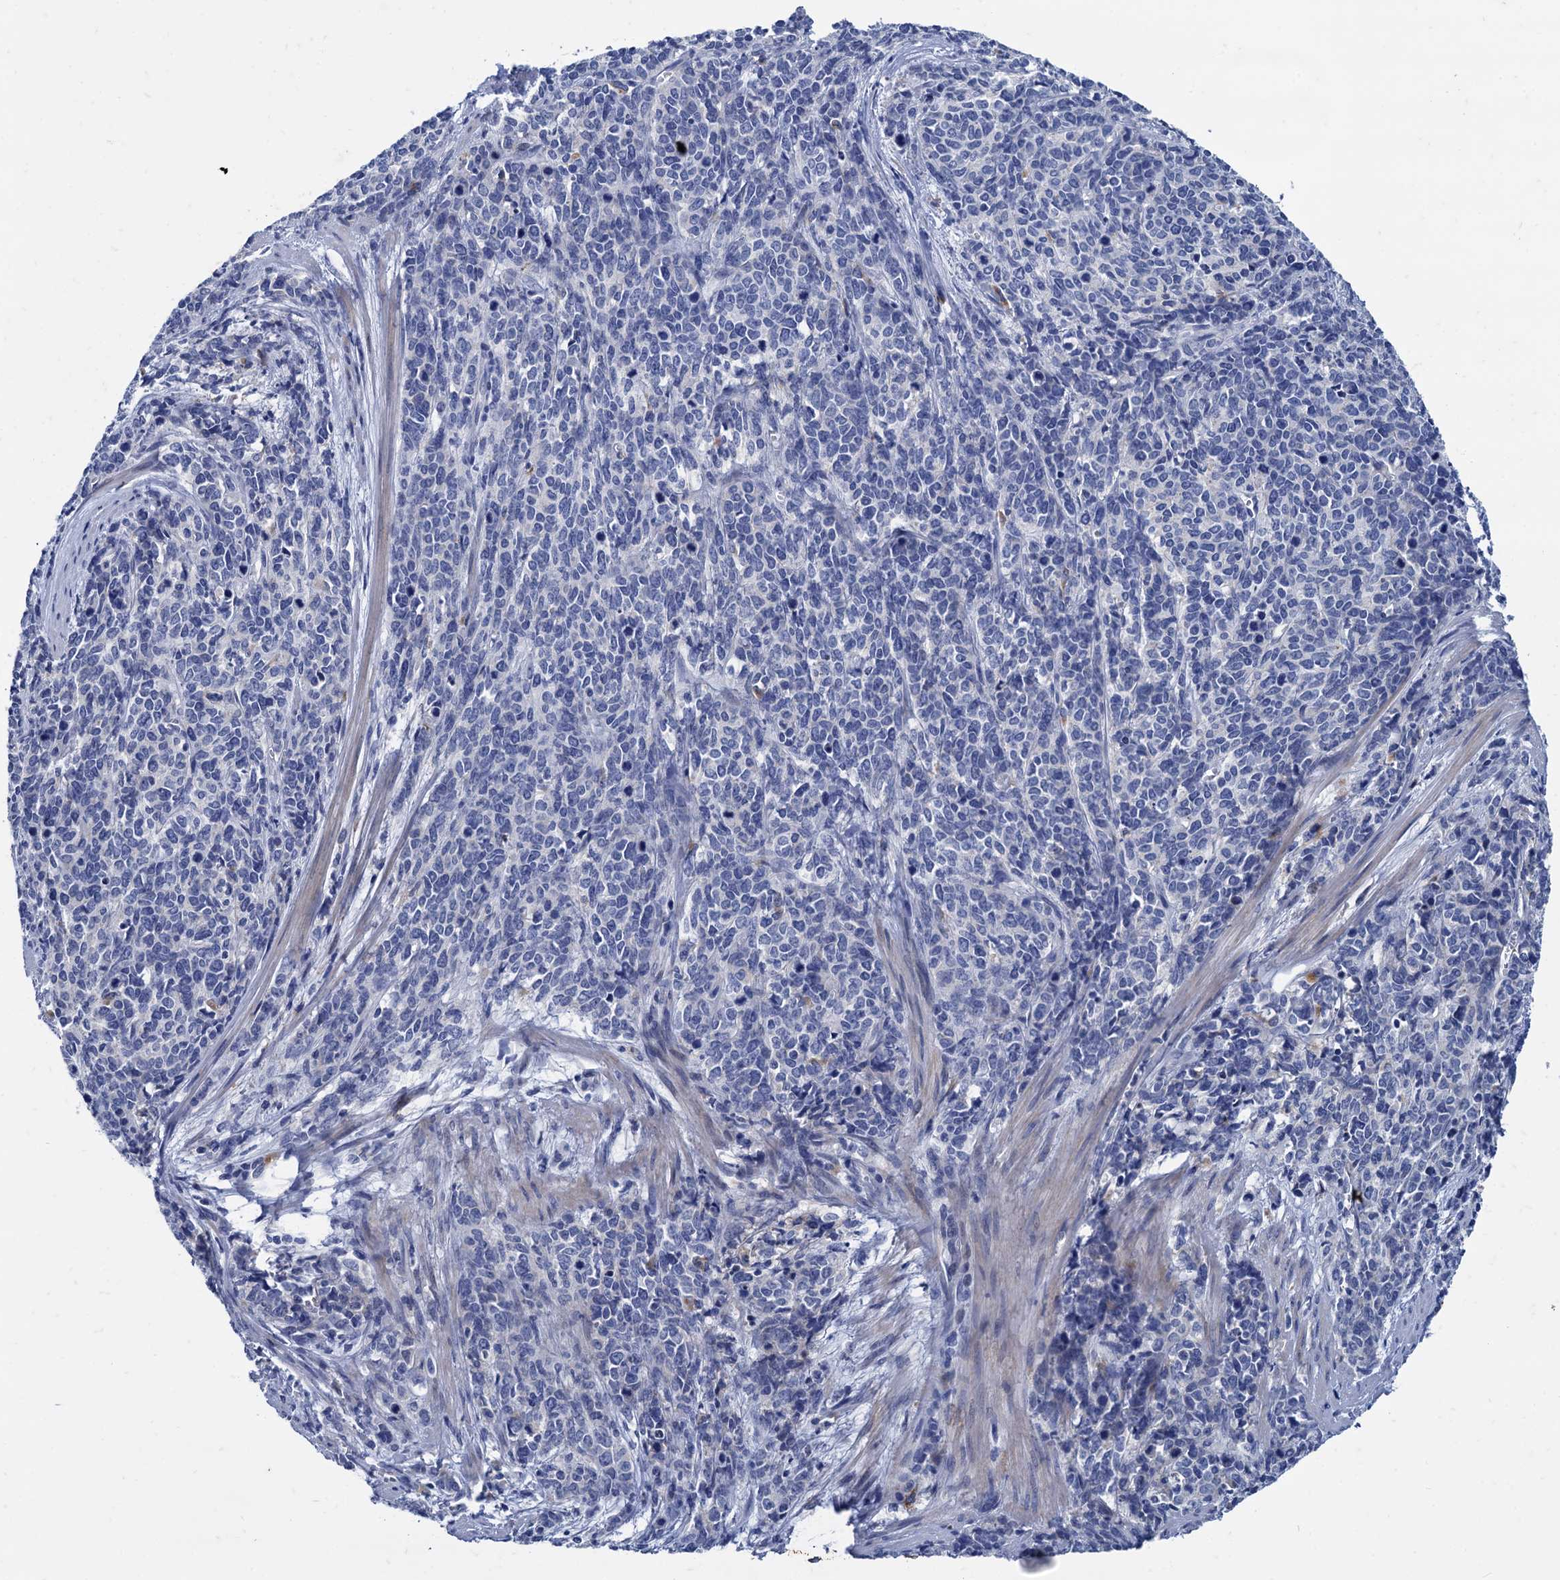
{"staining": {"intensity": "negative", "quantity": "none", "location": "none"}, "tissue": "cervical cancer", "cell_type": "Tumor cells", "image_type": "cancer", "snomed": [{"axis": "morphology", "description": "Squamous cell carcinoma, NOS"}, {"axis": "topography", "description": "Cervix"}], "caption": "Human cervical squamous cell carcinoma stained for a protein using IHC demonstrates no expression in tumor cells.", "gene": "TMEM72", "patient": {"sex": "female", "age": 60}}